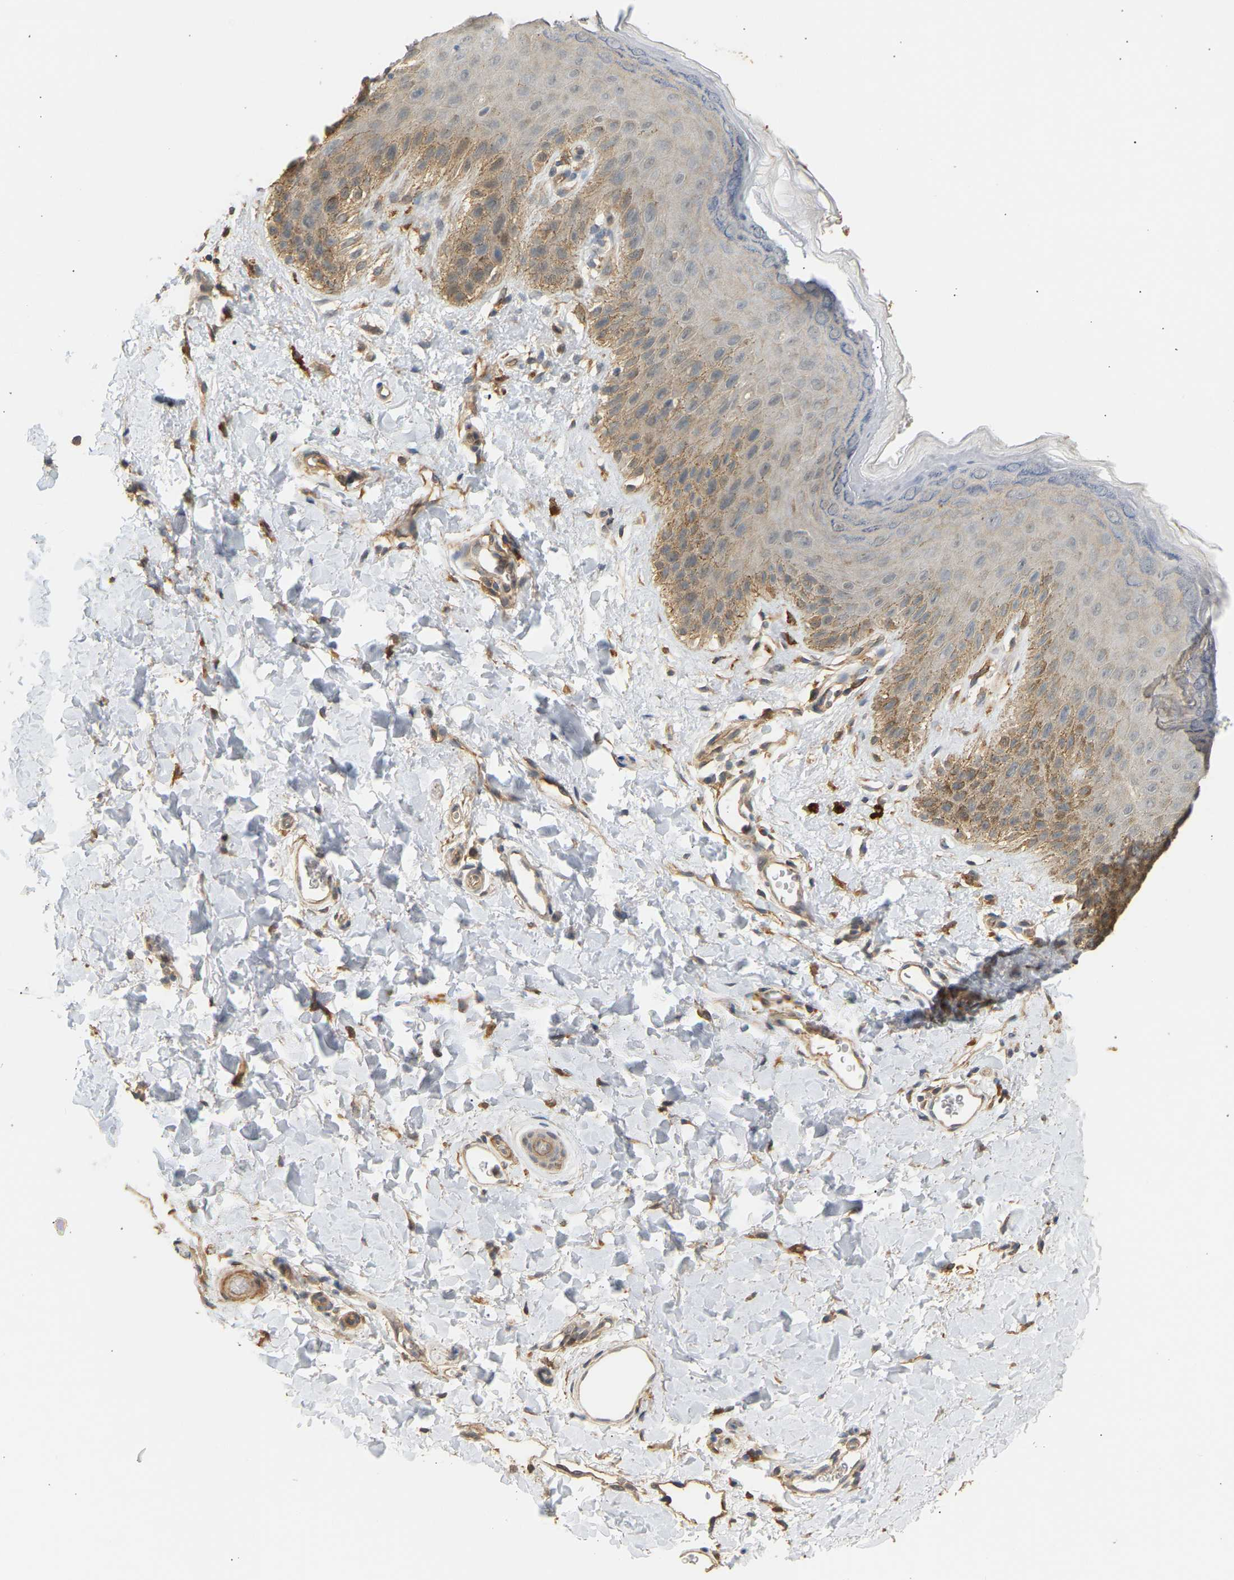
{"staining": {"intensity": "moderate", "quantity": "<25%", "location": "cytoplasmic/membranous"}, "tissue": "skin", "cell_type": "Epidermal cells", "image_type": "normal", "snomed": [{"axis": "morphology", "description": "Normal tissue, NOS"}, {"axis": "topography", "description": "Anal"}], "caption": "Skin stained with immunohistochemistry reveals moderate cytoplasmic/membranous expression in approximately <25% of epidermal cells.", "gene": "RGL1", "patient": {"sex": "male", "age": 44}}